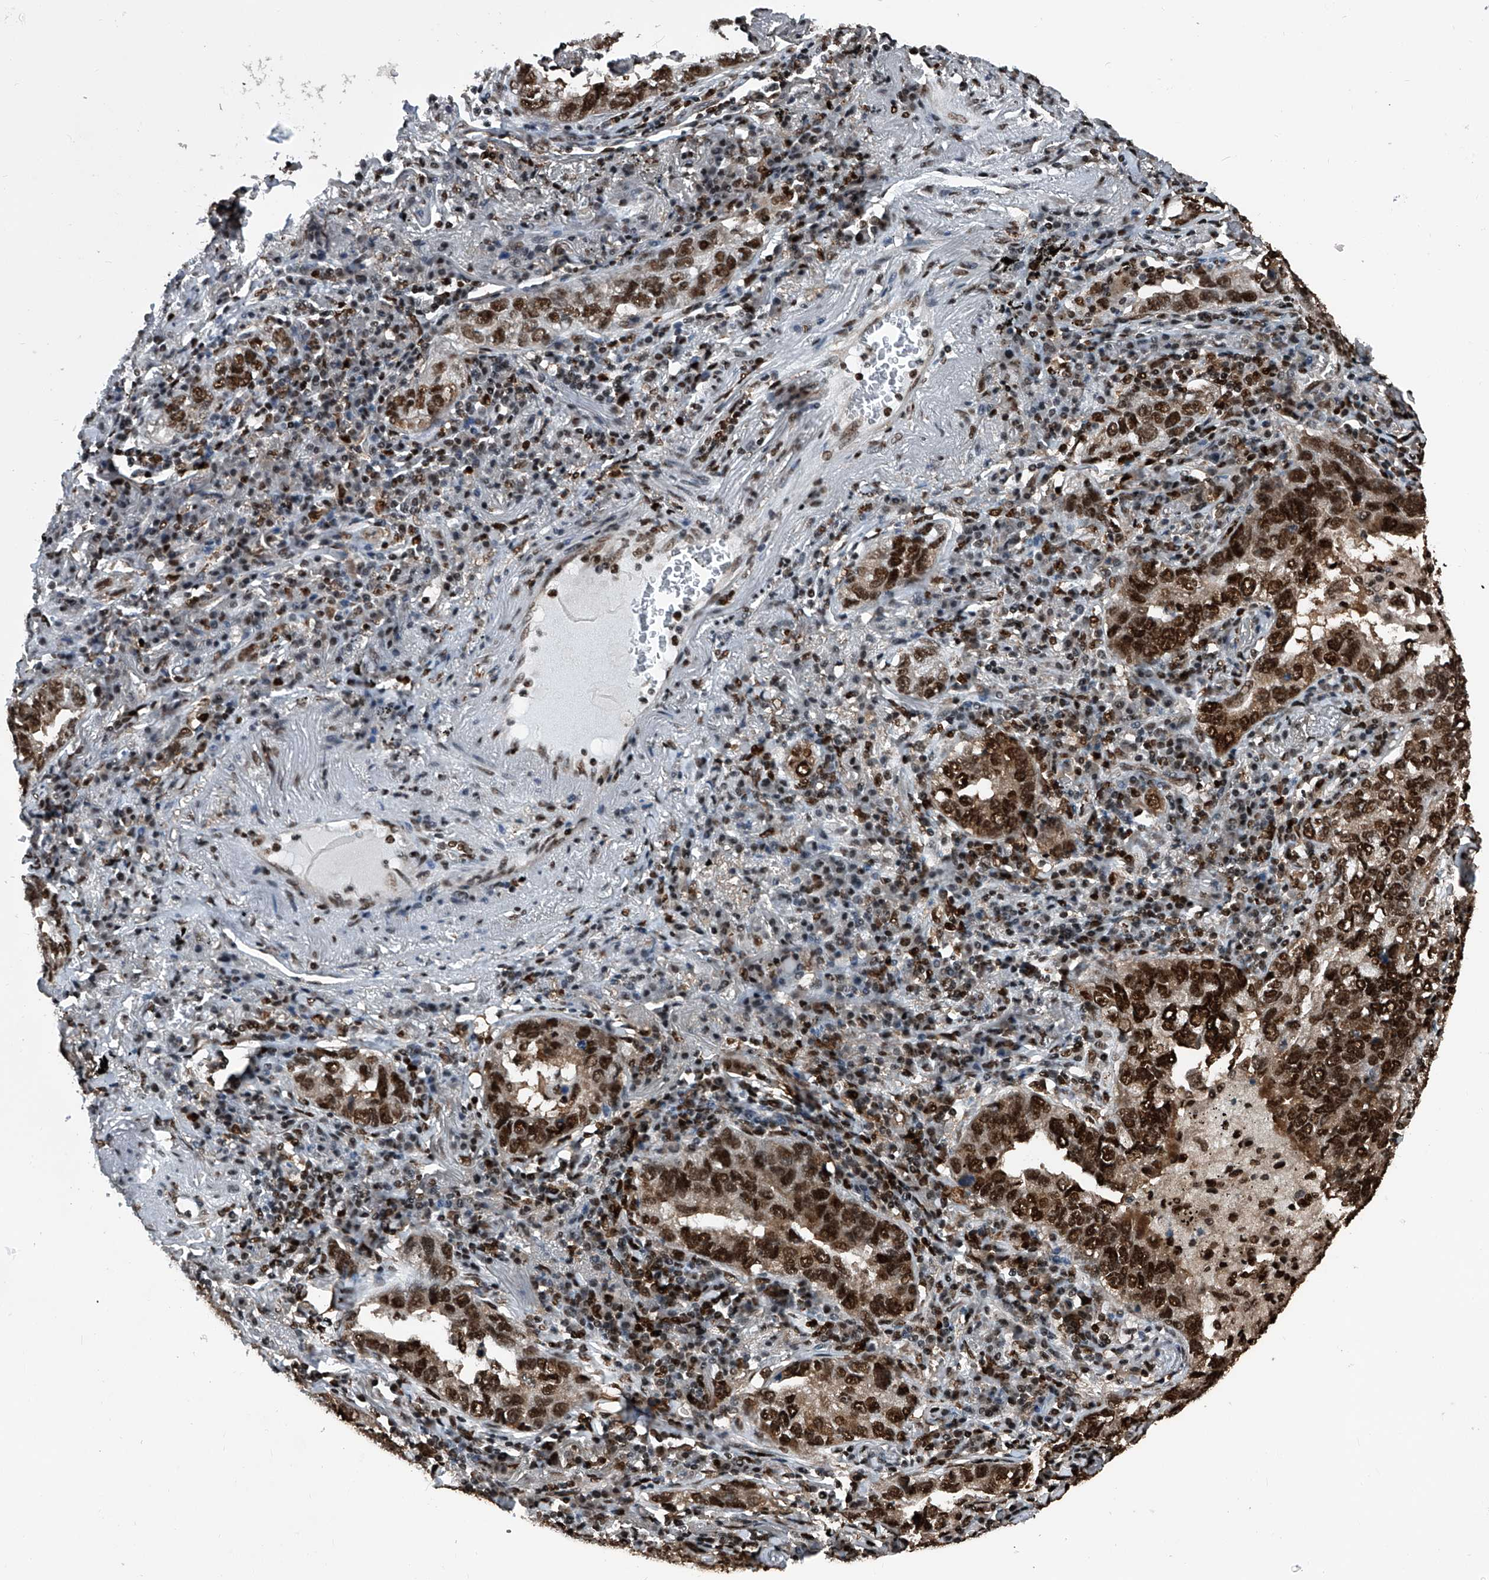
{"staining": {"intensity": "strong", "quantity": ">75%", "location": "nuclear"}, "tissue": "lung cancer", "cell_type": "Tumor cells", "image_type": "cancer", "snomed": [{"axis": "morphology", "description": "Adenocarcinoma, NOS"}, {"axis": "topography", "description": "Lung"}], "caption": "A micrograph showing strong nuclear positivity in about >75% of tumor cells in lung cancer, as visualized by brown immunohistochemical staining.", "gene": "FKBP5", "patient": {"sex": "male", "age": 65}}